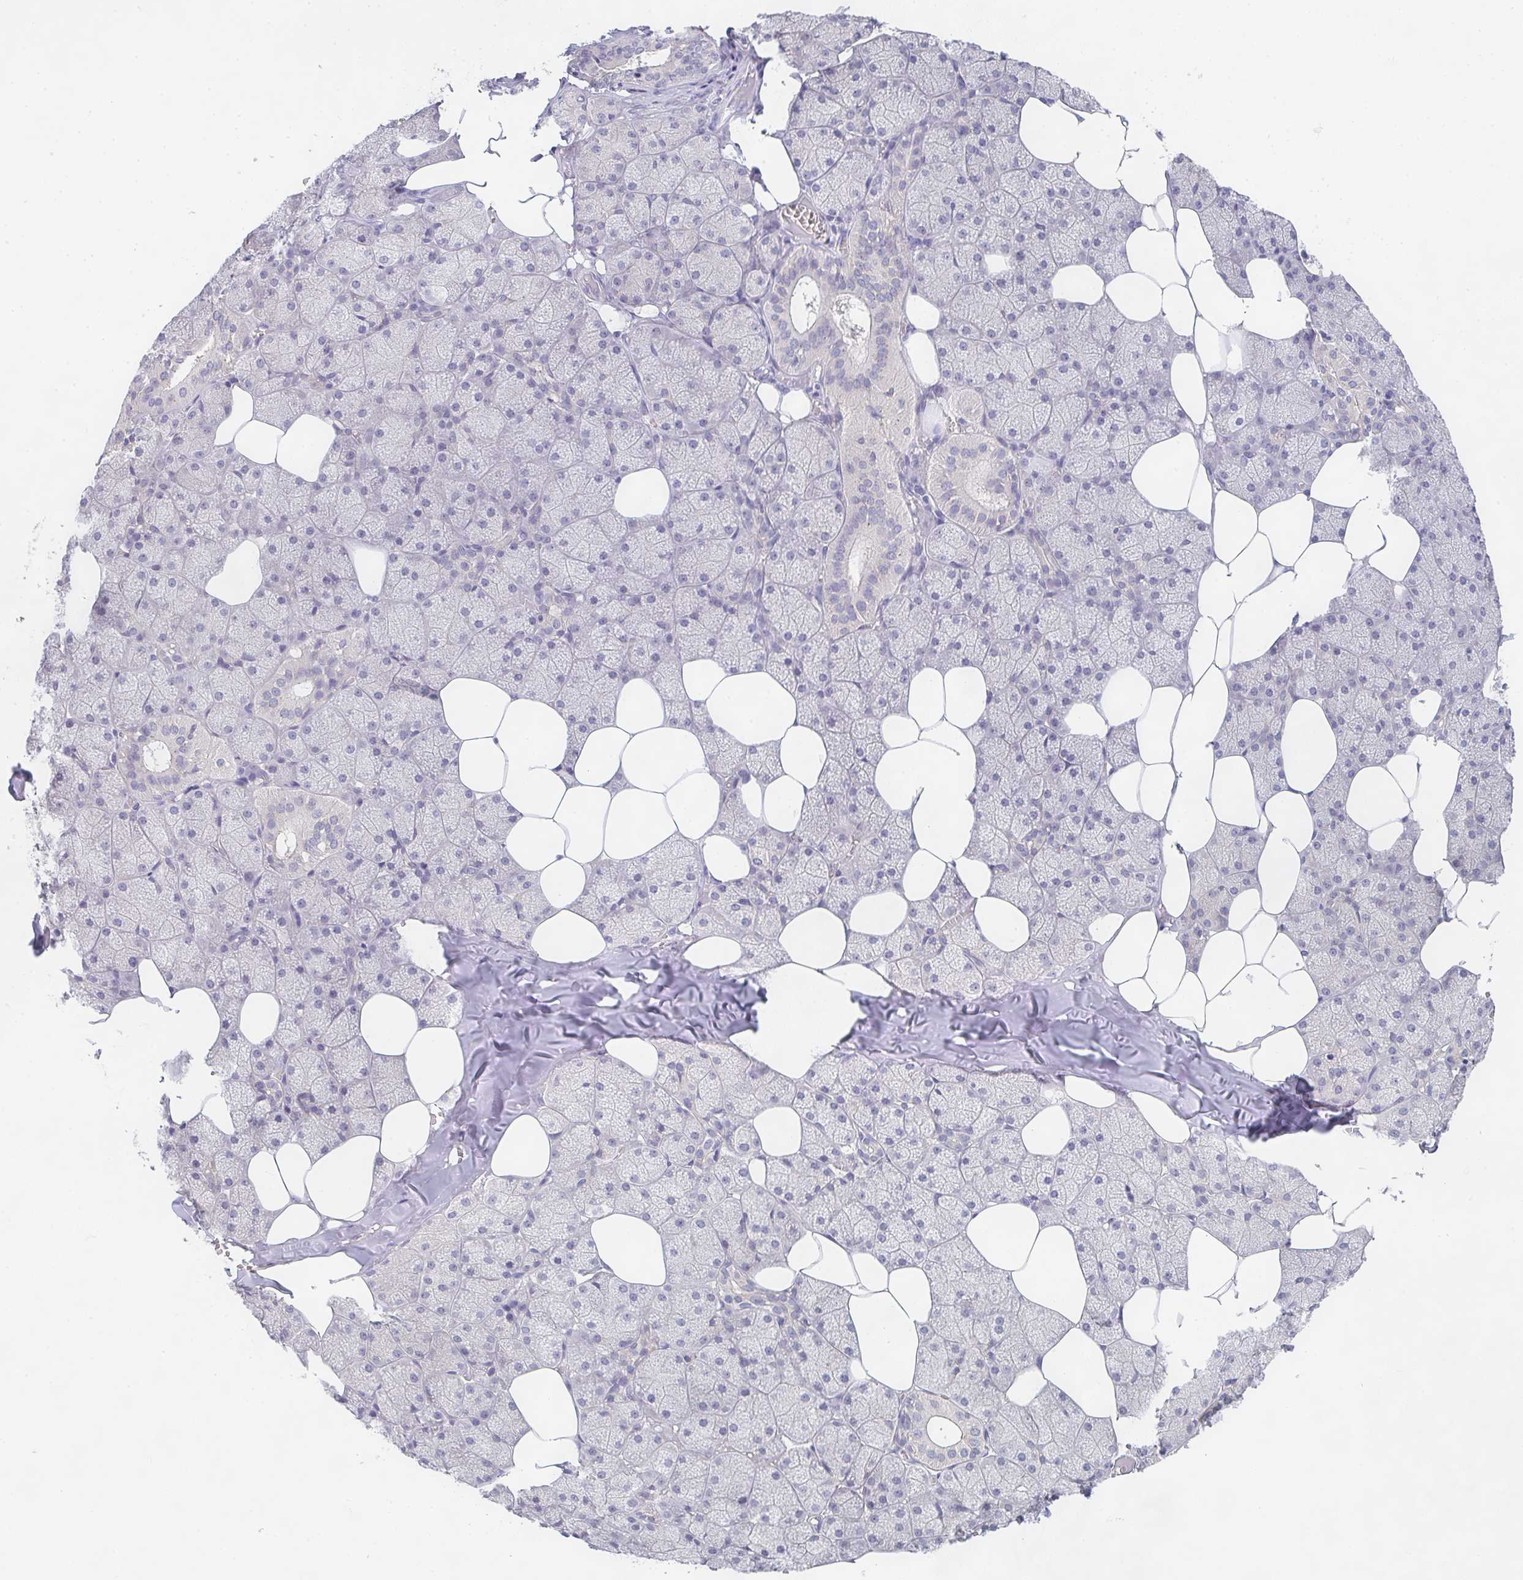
{"staining": {"intensity": "negative", "quantity": "none", "location": "none"}, "tissue": "salivary gland", "cell_type": "Glandular cells", "image_type": "normal", "snomed": [{"axis": "morphology", "description": "Normal tissue, NOS"}, {"axis": "topography", "description": "Salivary gland"}, {"axis": "topography", "description": "Peripheral nerve tissue"}], "caption": "High power microscopy micrograph of an immunohistochemistry (IHC) photomicrograph of benign salivary gland, revealing no significant expression in glandular cells.", "gene": "CHMP5", "patient": {"sex": "male", "age": 38}}